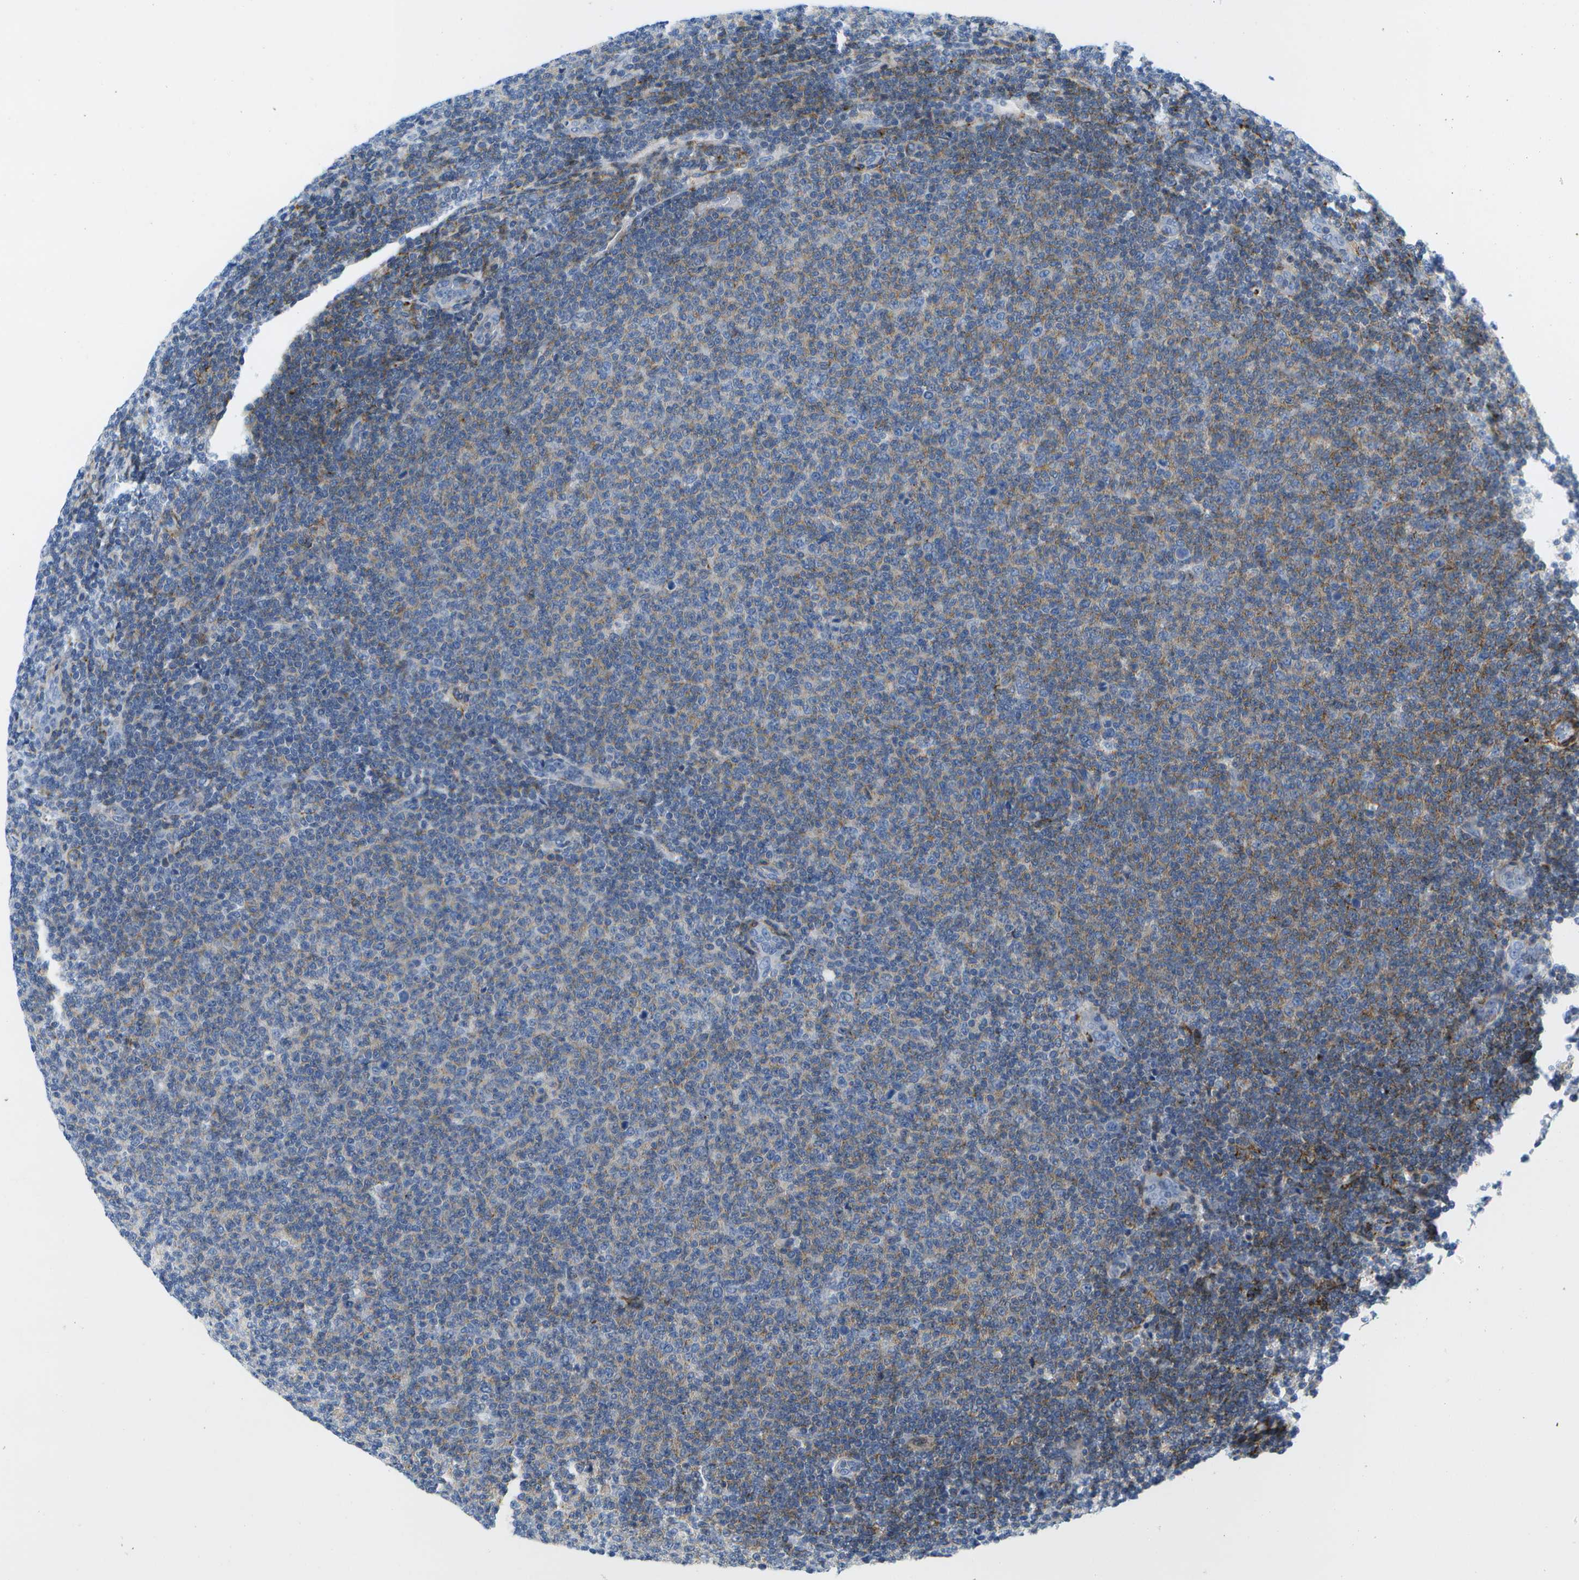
{"staining": {"intensity": "weak", "quantity": "<25%", "location": "cytoplasmic/membranous"}, "tissue": "lymphoma", "cell_type": "Tumor cells", "image_type": "cancer", "snomed": [{"axis": "morphology", "description": "Malignant lymphoma, non-Hodgkin's type, Low grade"}, {"axis": "topography", "description": "Lymph node"}], "caption": "DAB (3,3'-diaminobenzidine) immunohistochemical staining of malignant lymphoma, non-Hodgkin's type (low-grade) displays no significant positivity in tumor cells. (DAB (3,3'-diaminobenzidine) IHC, high magnification).", "gene": "ADGRG6", "patient": {"sex": "male", "age": 66}}